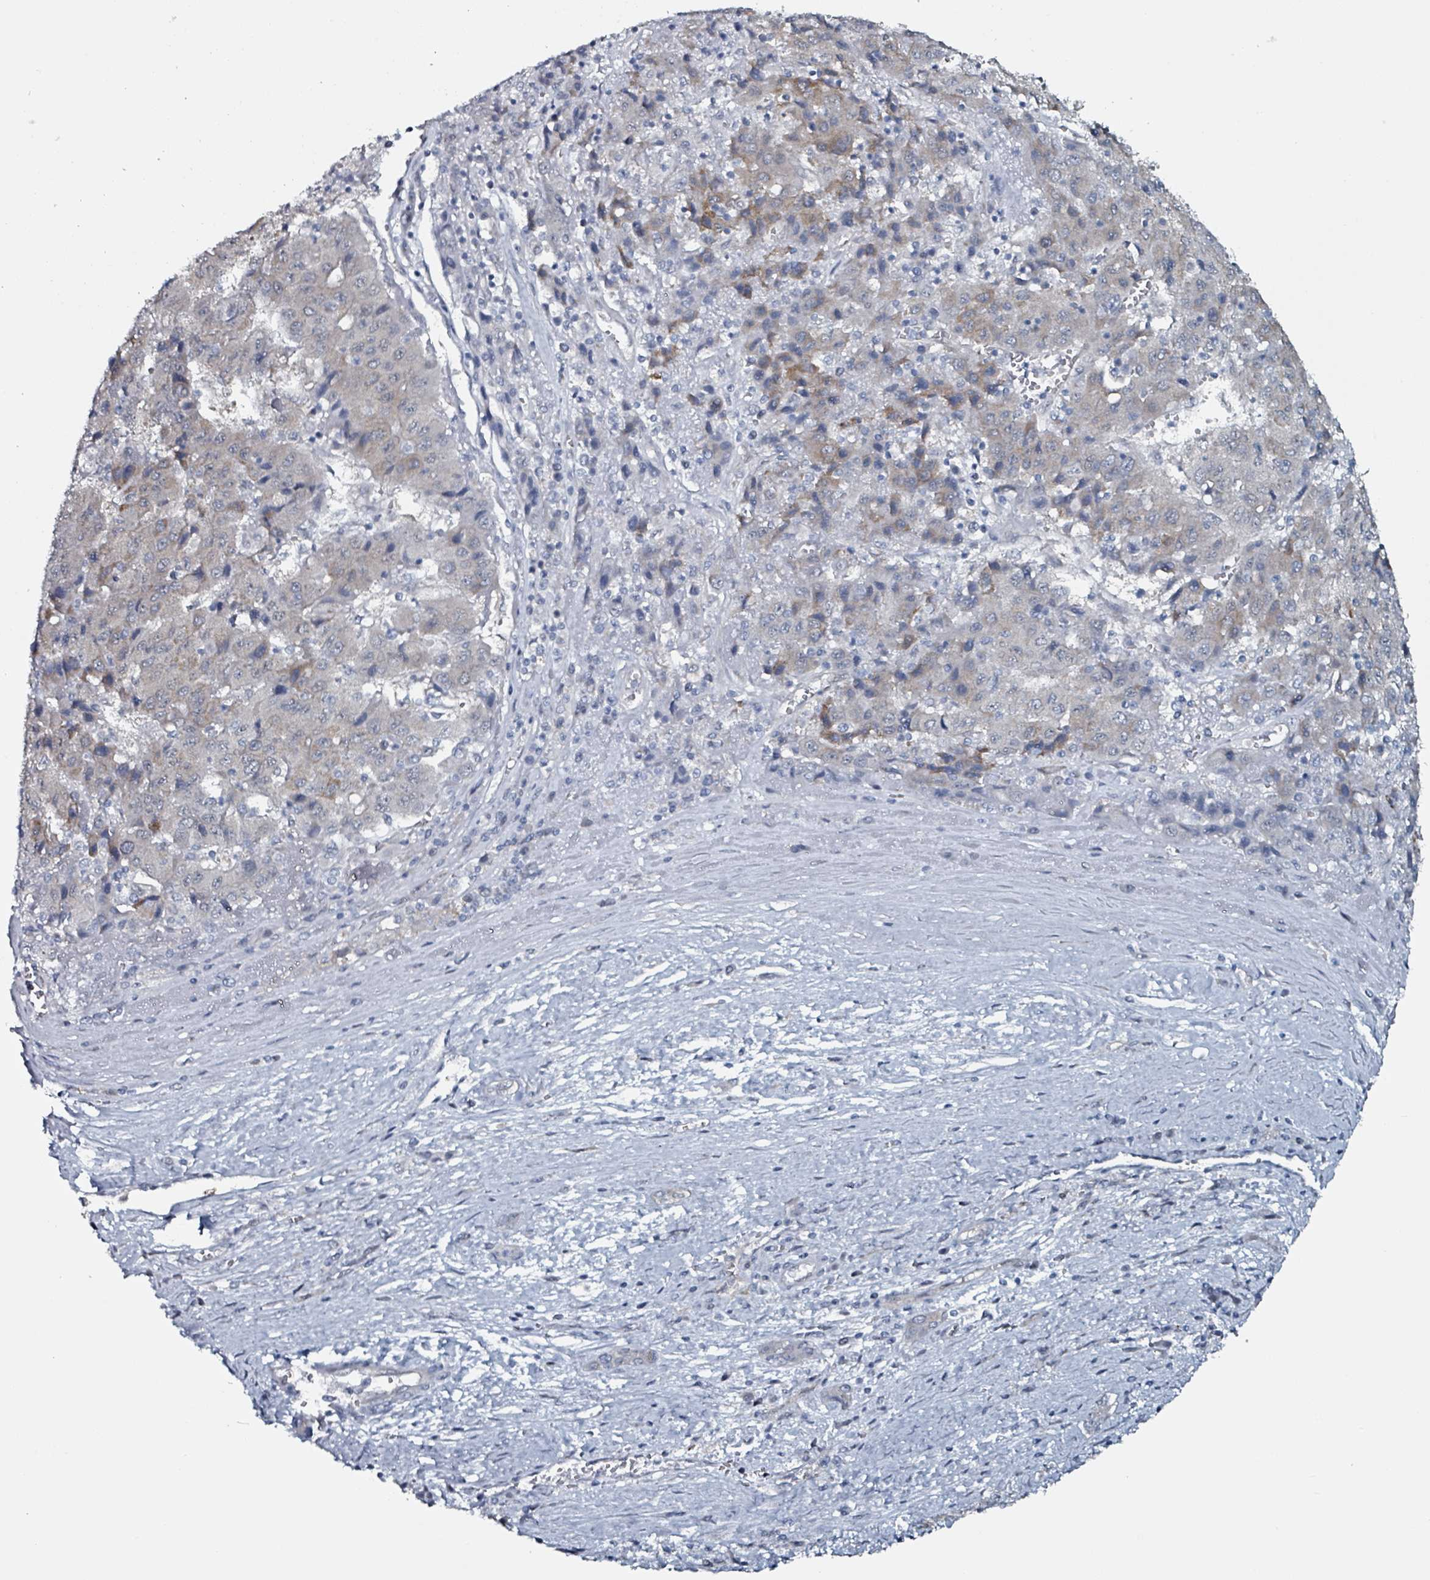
{"staining": {"intensity": "weak", "quantity": "<25%", "location": "cytoplasmic/membranous"}, "tissue": "liver cancer", "cell_type": "Tumor cells", "image_type": "cancer", "snomed": [{"axis": "morphology", "description": "Carcinoma, Hepatocellular, NOS"}, {"axis": "topography", "description": "Liver"}], "caption": "High magnification brightfield microscopy of hepatocellular carcinoma (liver) stained with DAB (3,3'-diaminobenzidine) (brown) and counterstained with hematoxylin (blue): tumor cells show no significant positivity.", "gene": "B3GAT3", "patient": {"sex": "female", "age": 53}}